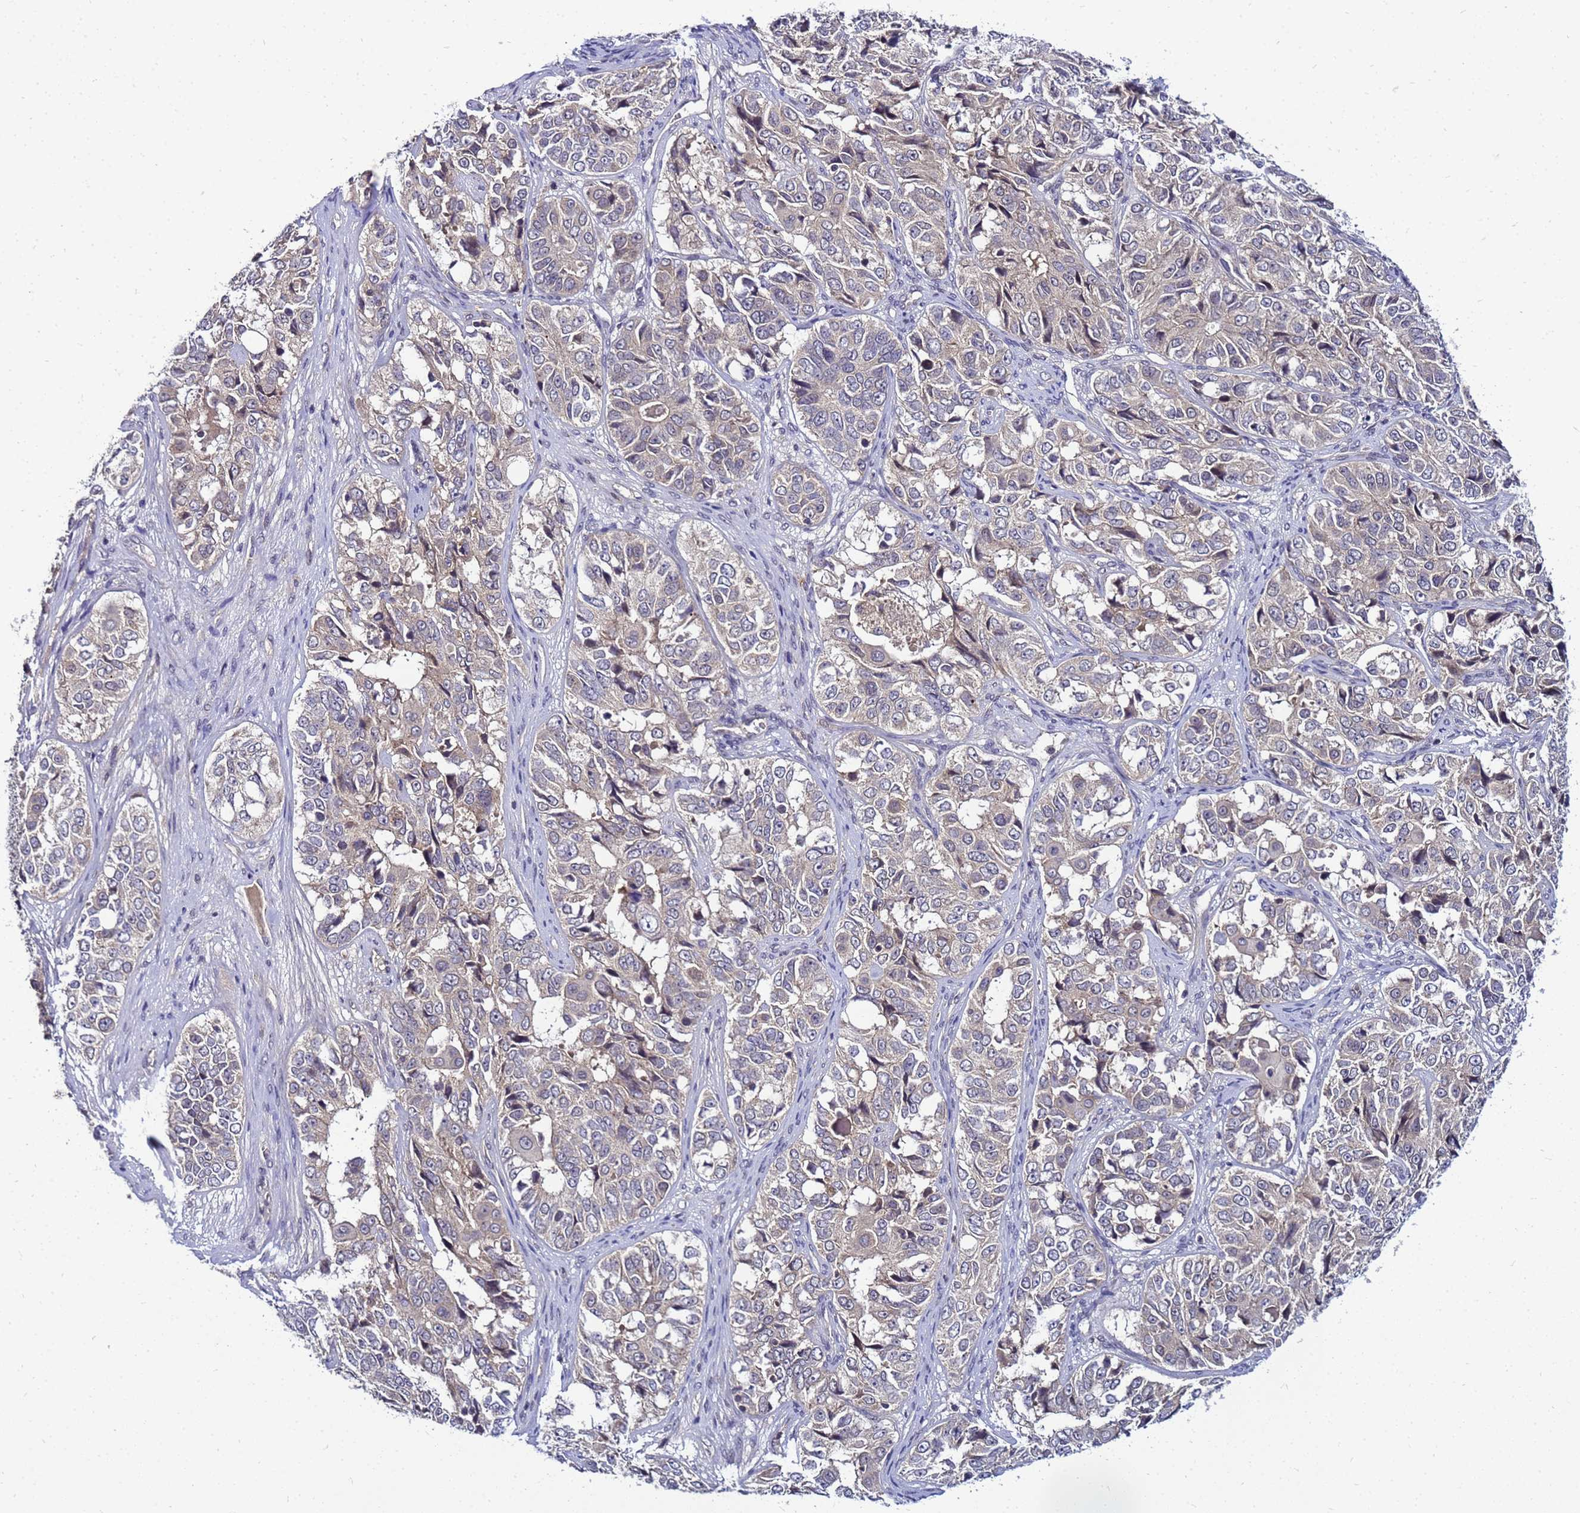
{"staining": {"intensity": "negative", "quantity": "none", "location": "none"}, "tissue": "ovarian cancer", "cell_type": "Tumor cells", "image_type": "cancer", "snomed": [{"axis": "morphology", "description": "Carcinoma, endometroid"}, {"axis": "topography", "description": "Ovary"}], "caption": "Immunohistochemistry (IHC) of human ovarian cancer (endometroid carcinoma) demonstrates no positivity in tumor cells.", "gene": "SAT1", "patient": {"sex": "female", "age": 51}}